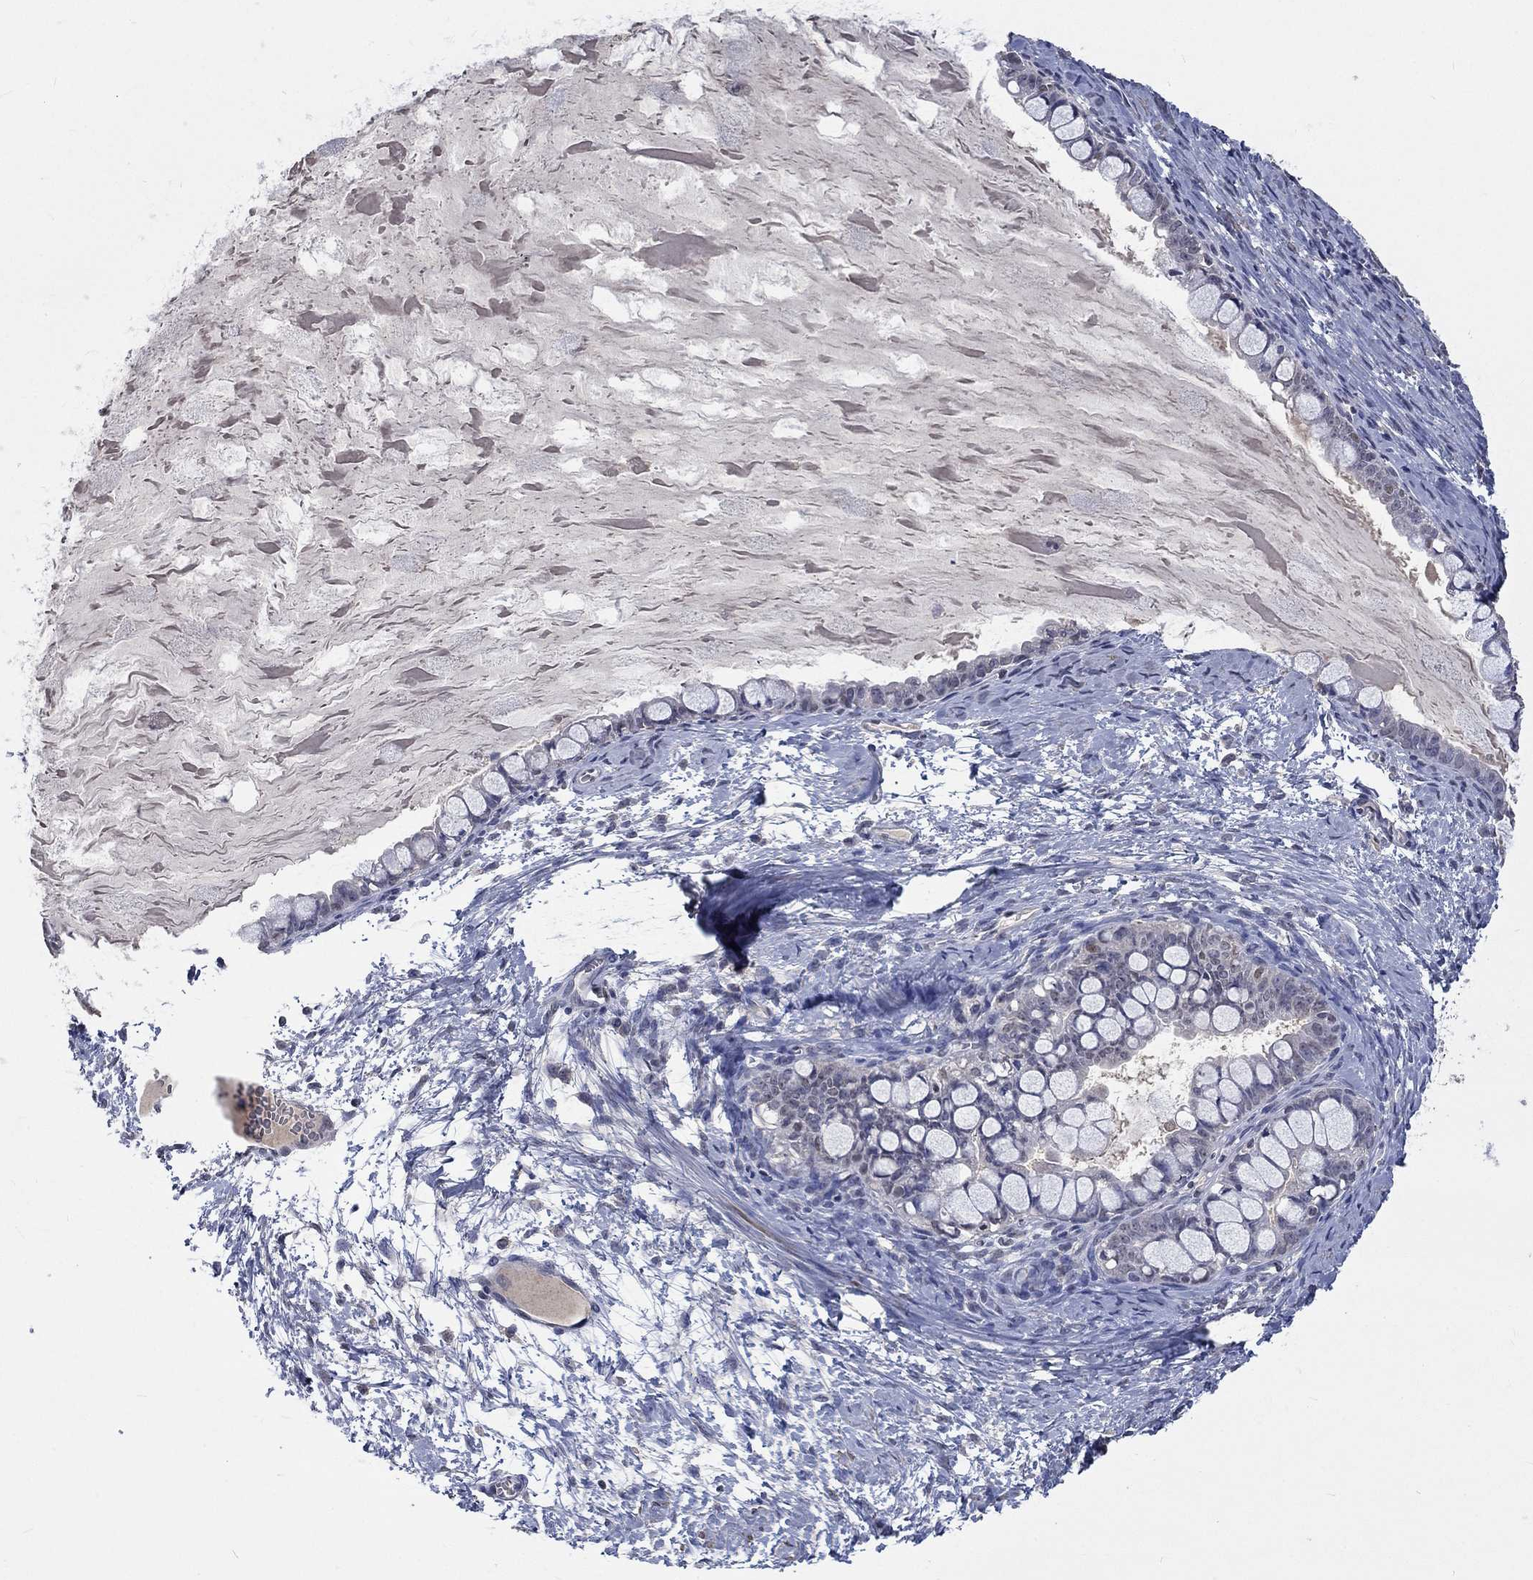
{"staining": {"intensity": "negative", "quantity": "none", "location": "none"}, "tissue": "ovarian cancer", "cell_type": "Tumor cells", "image_type": "cancer", "snomed": [{"axis": "morphology", "description": "Cystadenocarcinoma, mucinous, NOS"}, {"axis": "topography", "description": "Ovary"}], "caption": "DAB immunohistochemical staining of human ovarian mucinous cystadenocarcinoma reveals no significant staining in tumor cells. (Stains: DAB (3,3'-diaminobenzidine) IHC with hematoxylin counter stain, Microscopy: brightfield microscopy at high magnification).", "gene": "ZBTB18", "patient": {"sex": "female", "age": 63}}